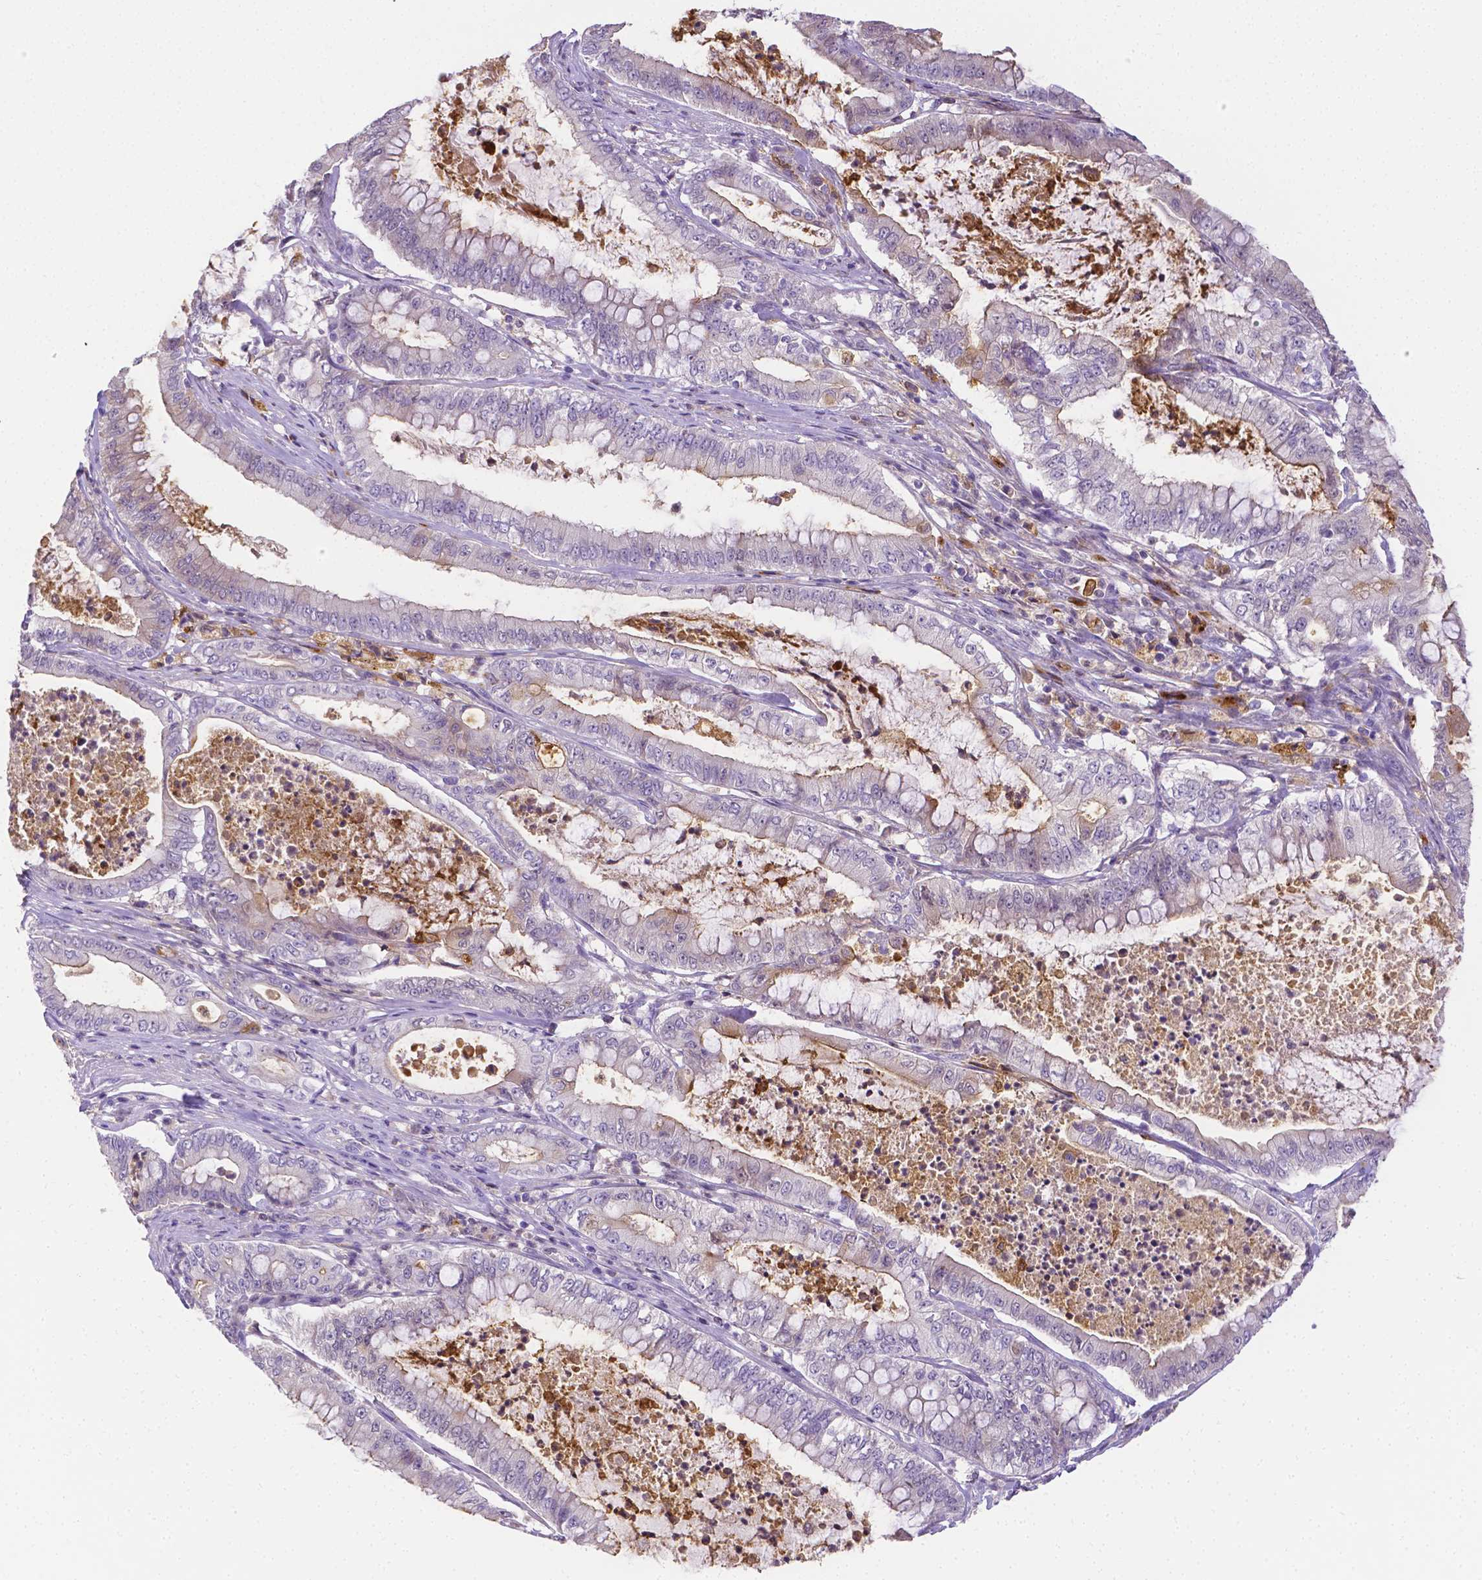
{"staining": {"intensity": "negative", "quantity": "none", "location": "none"}, "tissue": "pancreatic cancer", "cell_type": "Tumor cells", "image_type": "cancer", "snomed": [{"axis": "morphology", "description": "Adenocarcinoma, NOS"}, {"axis": "topography", "description": "Pancreas"}], "caption": "IHC of pancreatic adenocarcinoma shows no staining in tumor cells. Nuclei are stained in blue.", "gene": "NXPH2", "patient": {"sex": "male", "age": 71}}